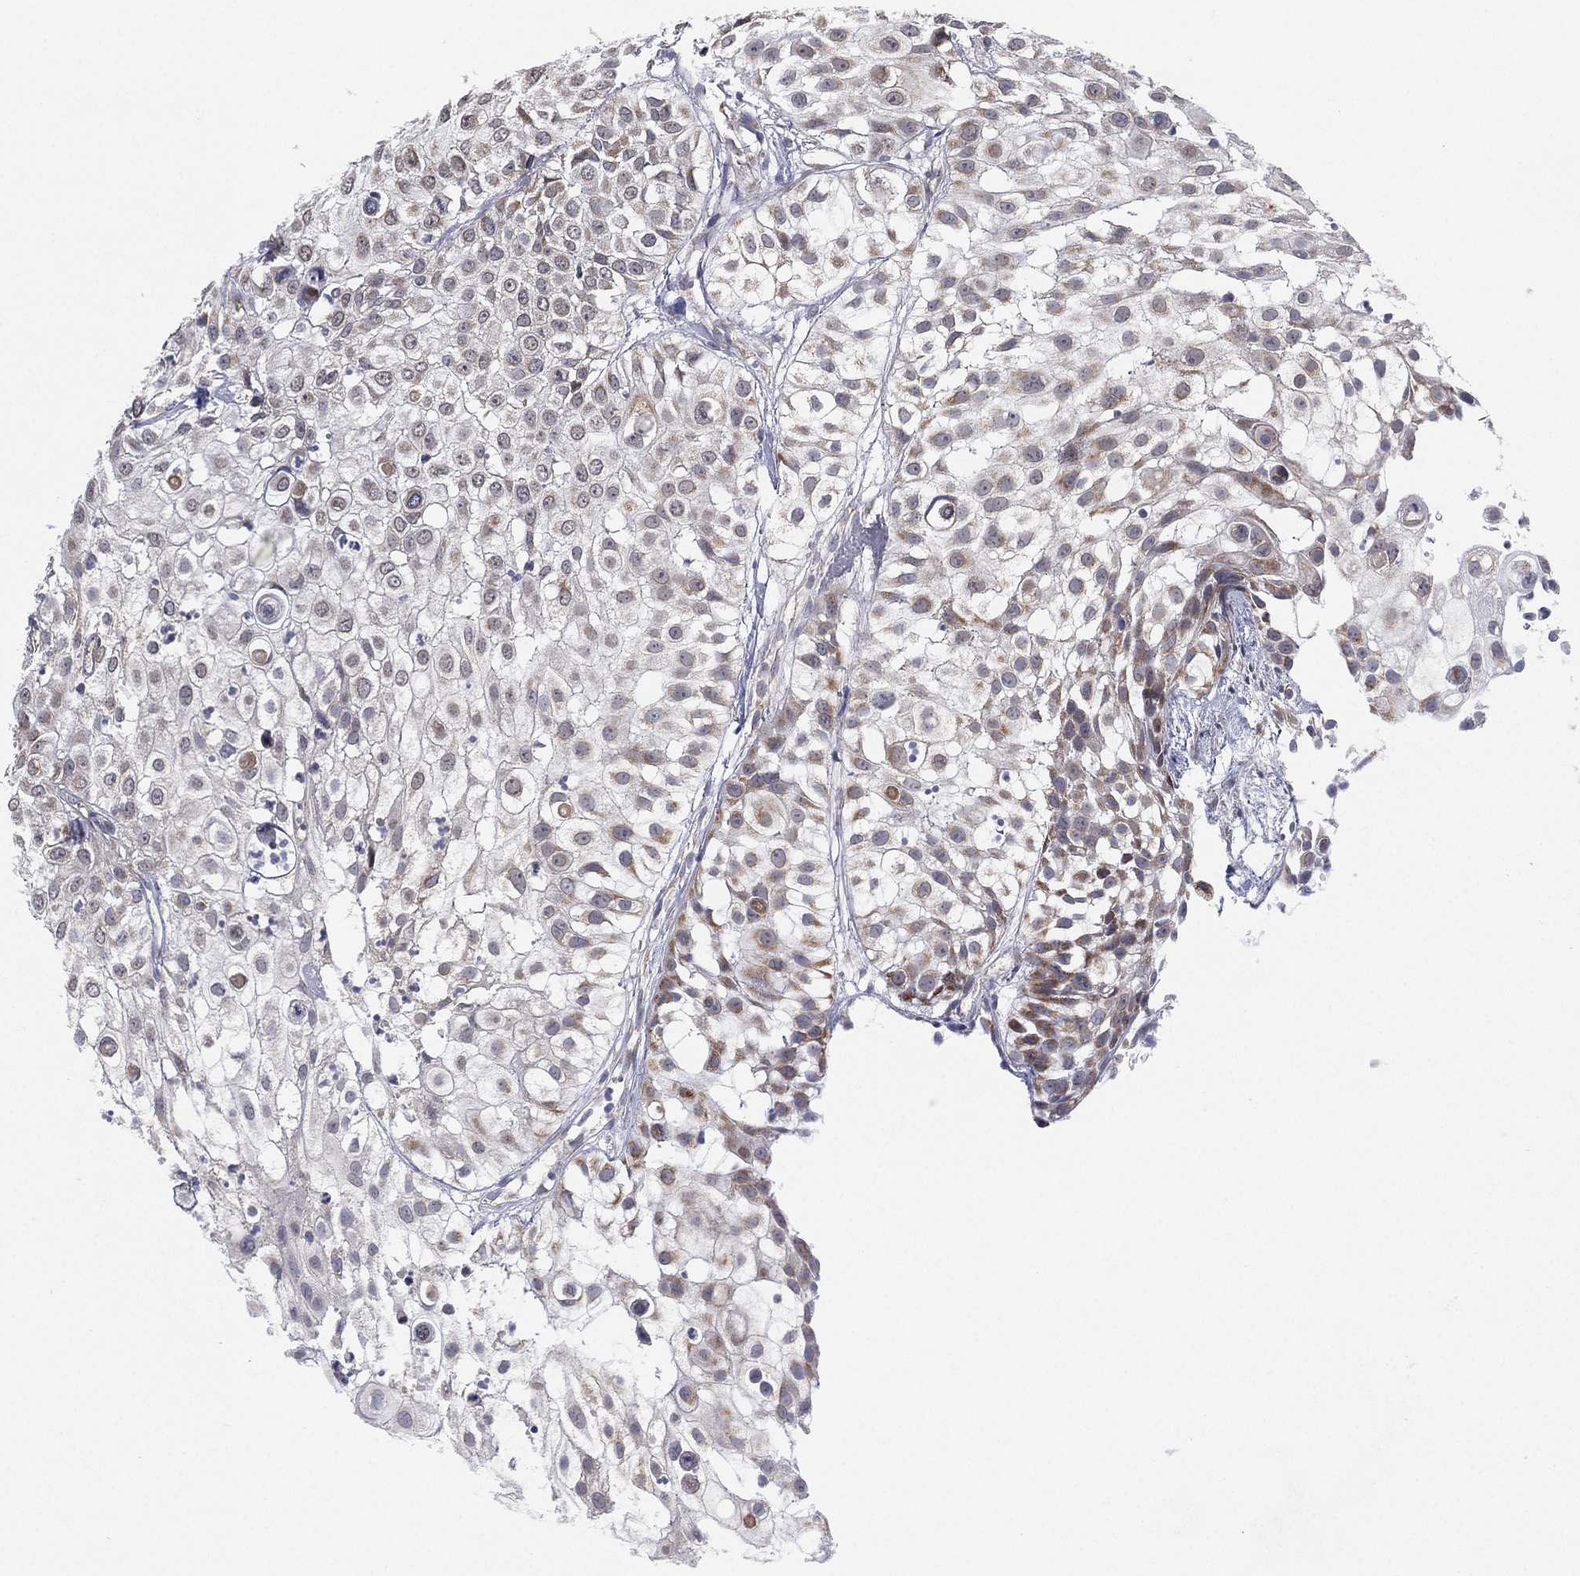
{"staining": {"intensity": "moderate", "quantity": "<25%", "location": "cytoplasmic/membranous"}, "tissue": "urothelial cancer", "cell_type": "Tumor cells", "image_type": "cancer", "snomed": [{"axis": "morphology", "description": "Urothelial carcinoma, High grade"}, {"axis": "topography", "description": "Urinary bladder"}], "caption": "IHC staining of urothelial cancer, which exhibits low levels of moderate cytoplasmic/membranous staining in approximately <25% of tumor cells indicating moderate cytoplasmic/membranous protein positivity. The staining was performed using DAB (brown) for protein detection and nuclei were counterstained in hematoxylin (blue).", "gene": "PSMG4", "patient": {"sex": "female", "age": 79}}